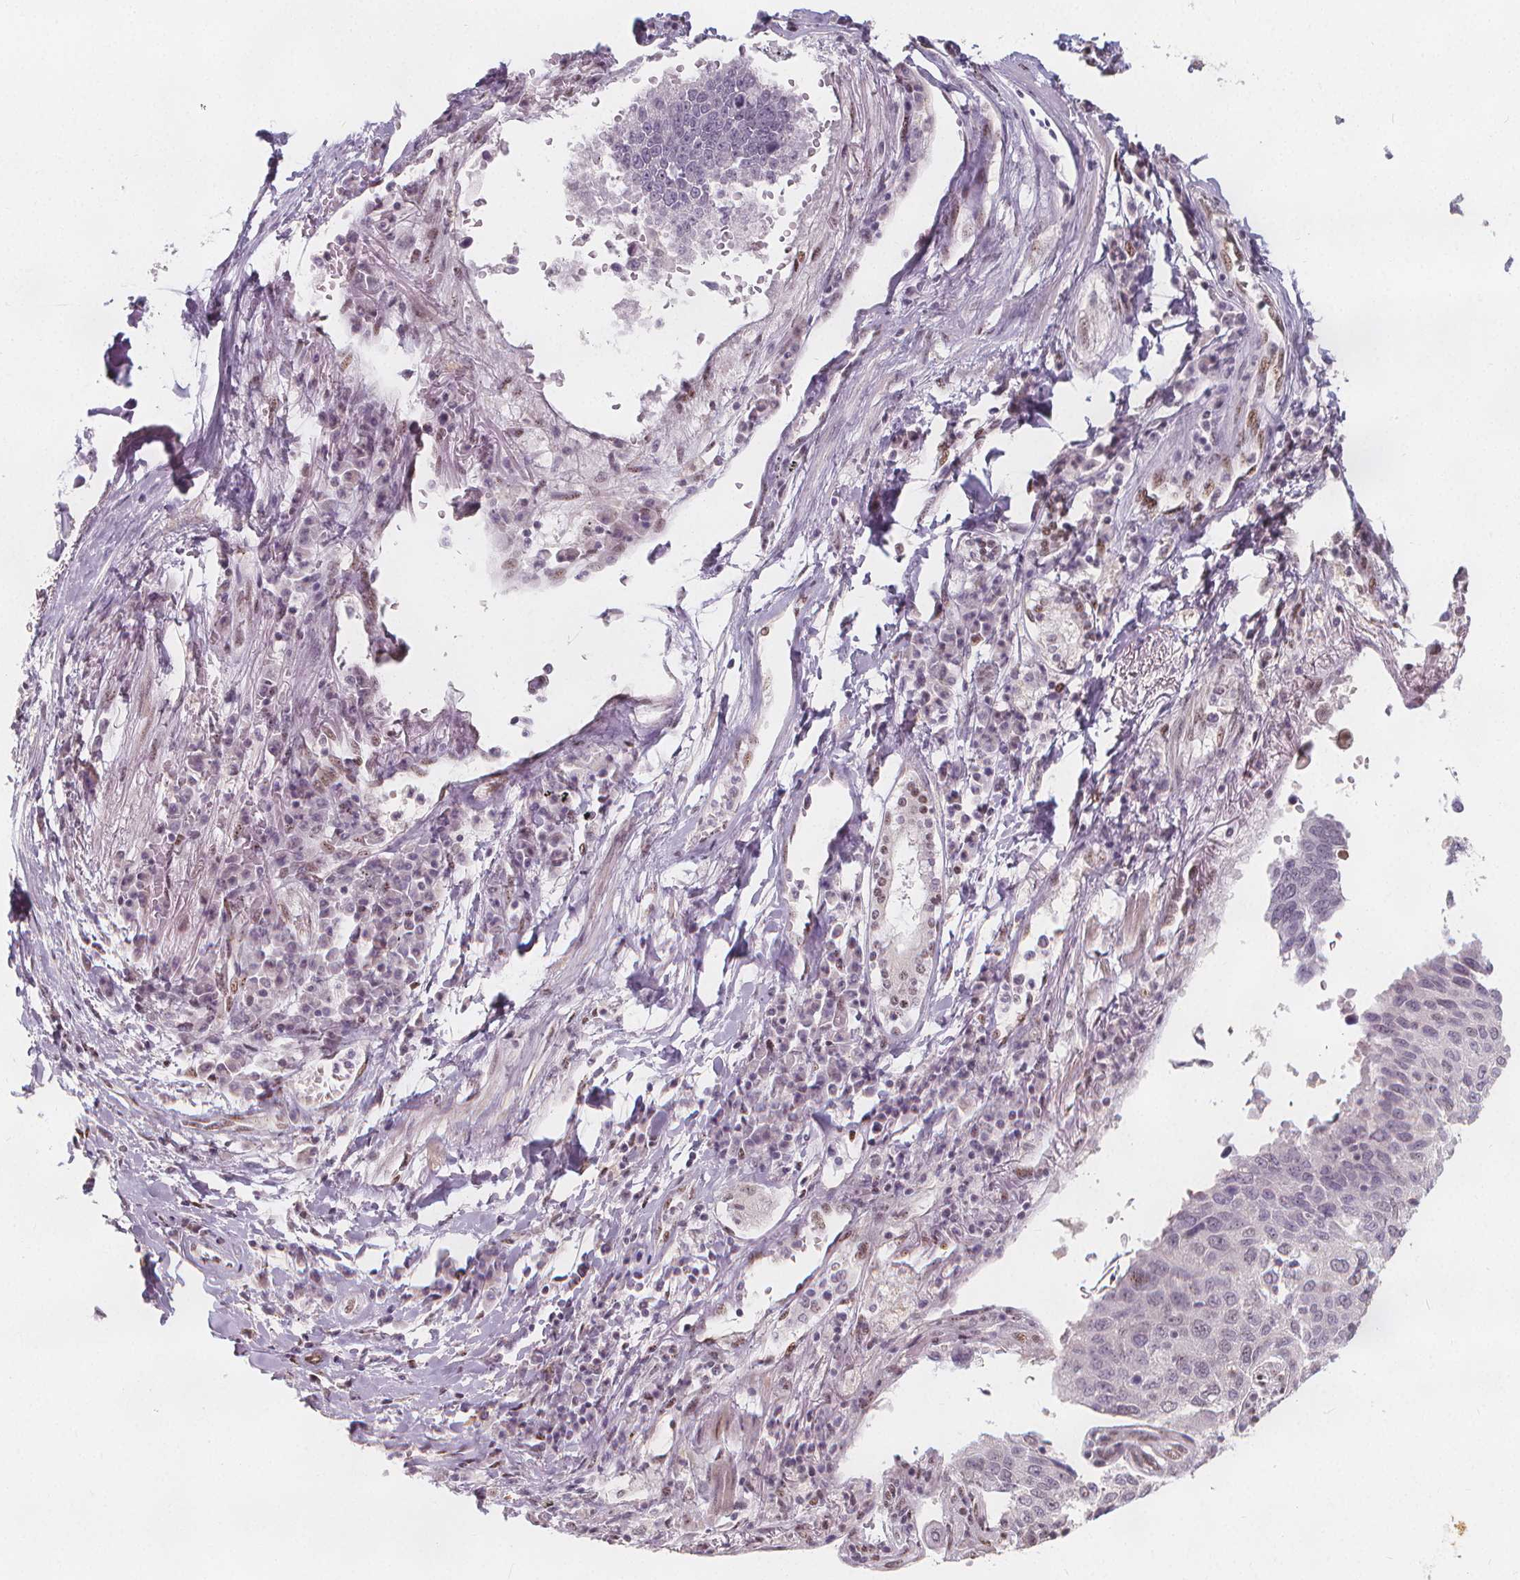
{"staining": {"intensity": "negative", "quantity": "none", "location": "none"}, "tissue": "lung cancer", "cell_type": "Tumor cells", "image_type": "cancer", "snomed": [{"axis": "morphology", "description": "Squamous cell carcinoma, NOS"}, {"axis": "topography", "description": "Lung"}], "caption": "An immunohistochemistry (IHC) image of squamous cell carcinoma (lung) is shown. There is no staining in tumor cells of squamous cell carcinoma (lung).", "gene": "DRC3", "patient": {"sex": "male", "age": 73}}